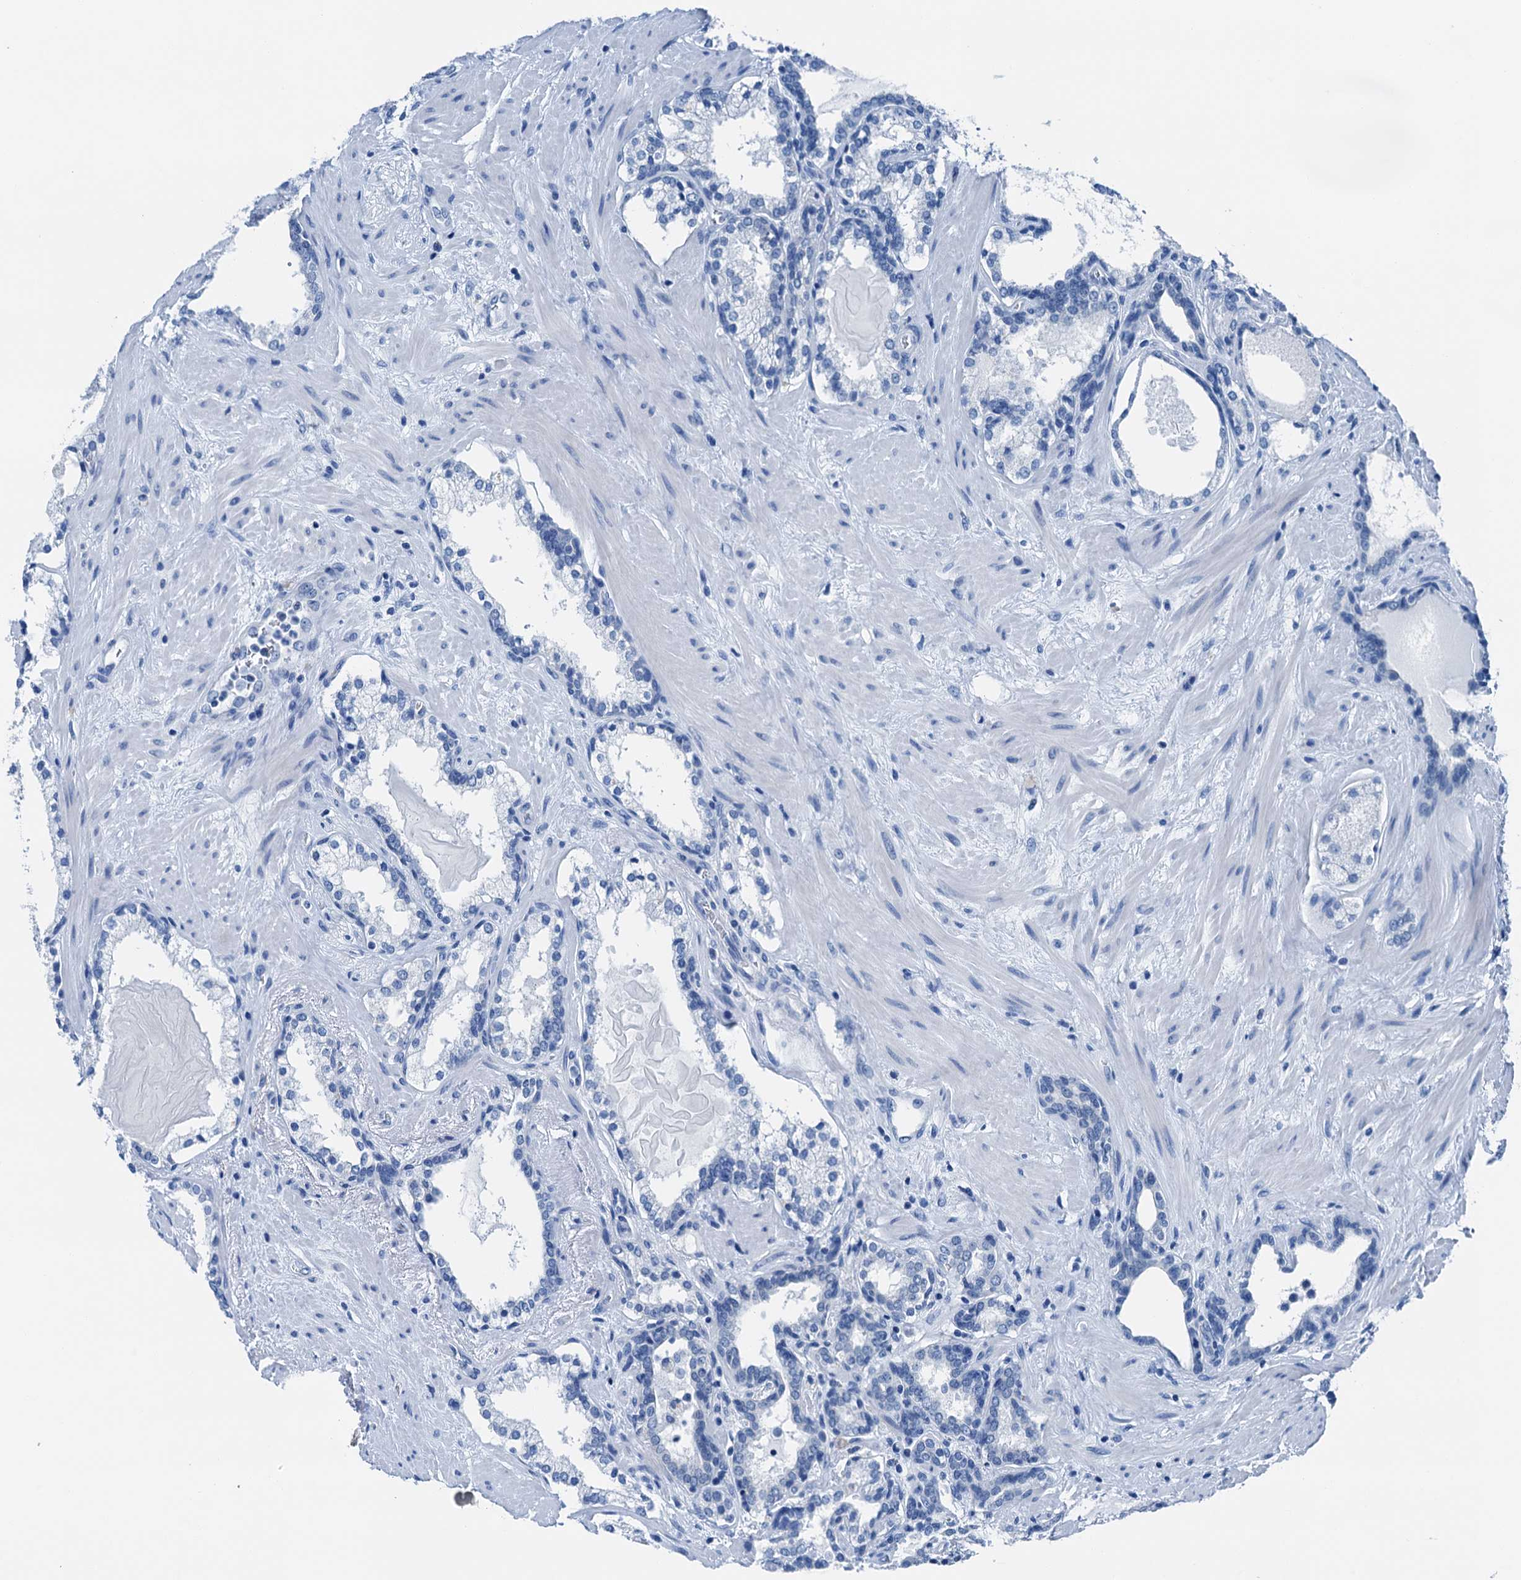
{"staining": {"intensity": "negative", "quantity": "none", "location": "none"}, "tissue": "prostate cancer", "cell_type": "Tumor cells", "image_type": "cancer", "snomed": [{"axis": "morphology", "description": "Adenocarcinoma, High grade"}, {"axis": "topography", "description": "Prostate"}], "caption": "An immunohistochemistry (IHC) image of prostate adenocarcinoma (high-grade) is shown. There is no staining in tumor cells of prostate adenocarcinoma (high-grade).", "gene": "CBLN3", "patient": {"sex": "male", "age": 58}}